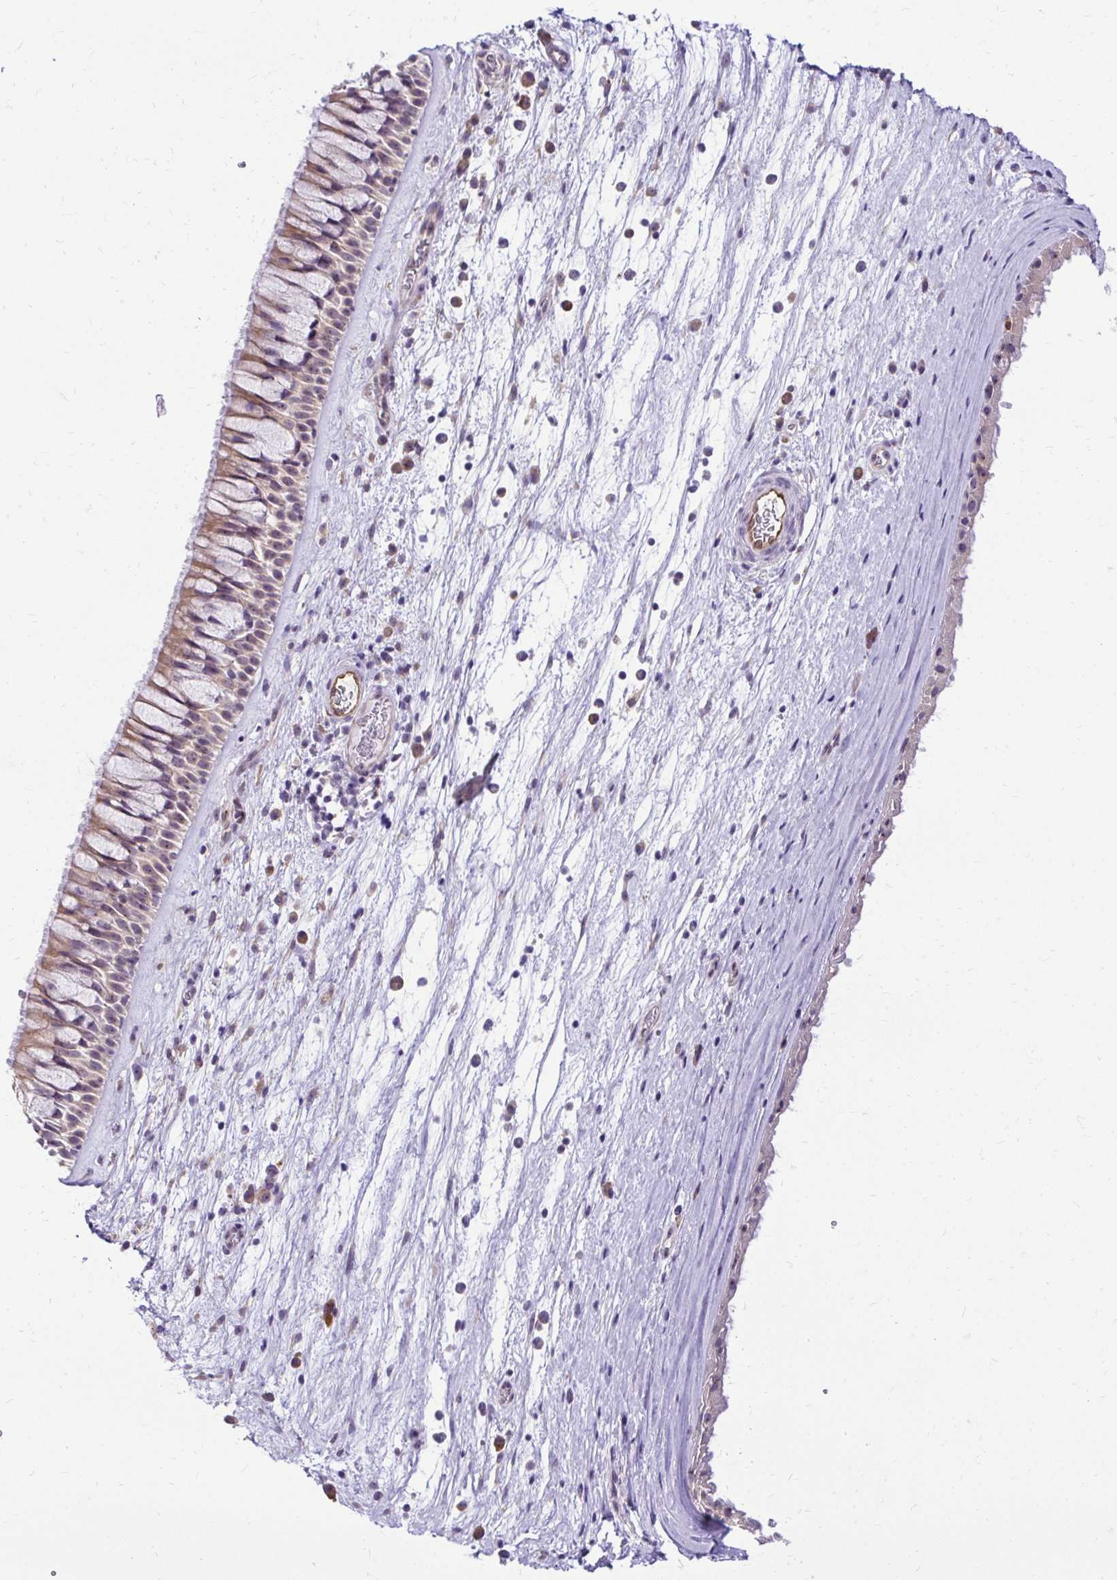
{"staining": {"intensity": "moderate", "quantity": "25%-75%", "location": "cytoplasmic/membranous"}, "tissue": "nasopharynx", "cell_type": "Respiratory epithelial cells", "image_type": "normal", "snomed": [{"axis": "morphology", "description": "Normal tissue, NOS"}, {"axis": "topography", "description": "Nasopharynx"}], "caption": "Approximately 25%-75% of respiratory epithelial cells in unremarkable nasopharynx show moderate cytoplasmic/membranous protein positivity as visualized by brown immunohistochemical staining.", "gene": "NIFK", "patient": {"sex": "male", "age": 74}}